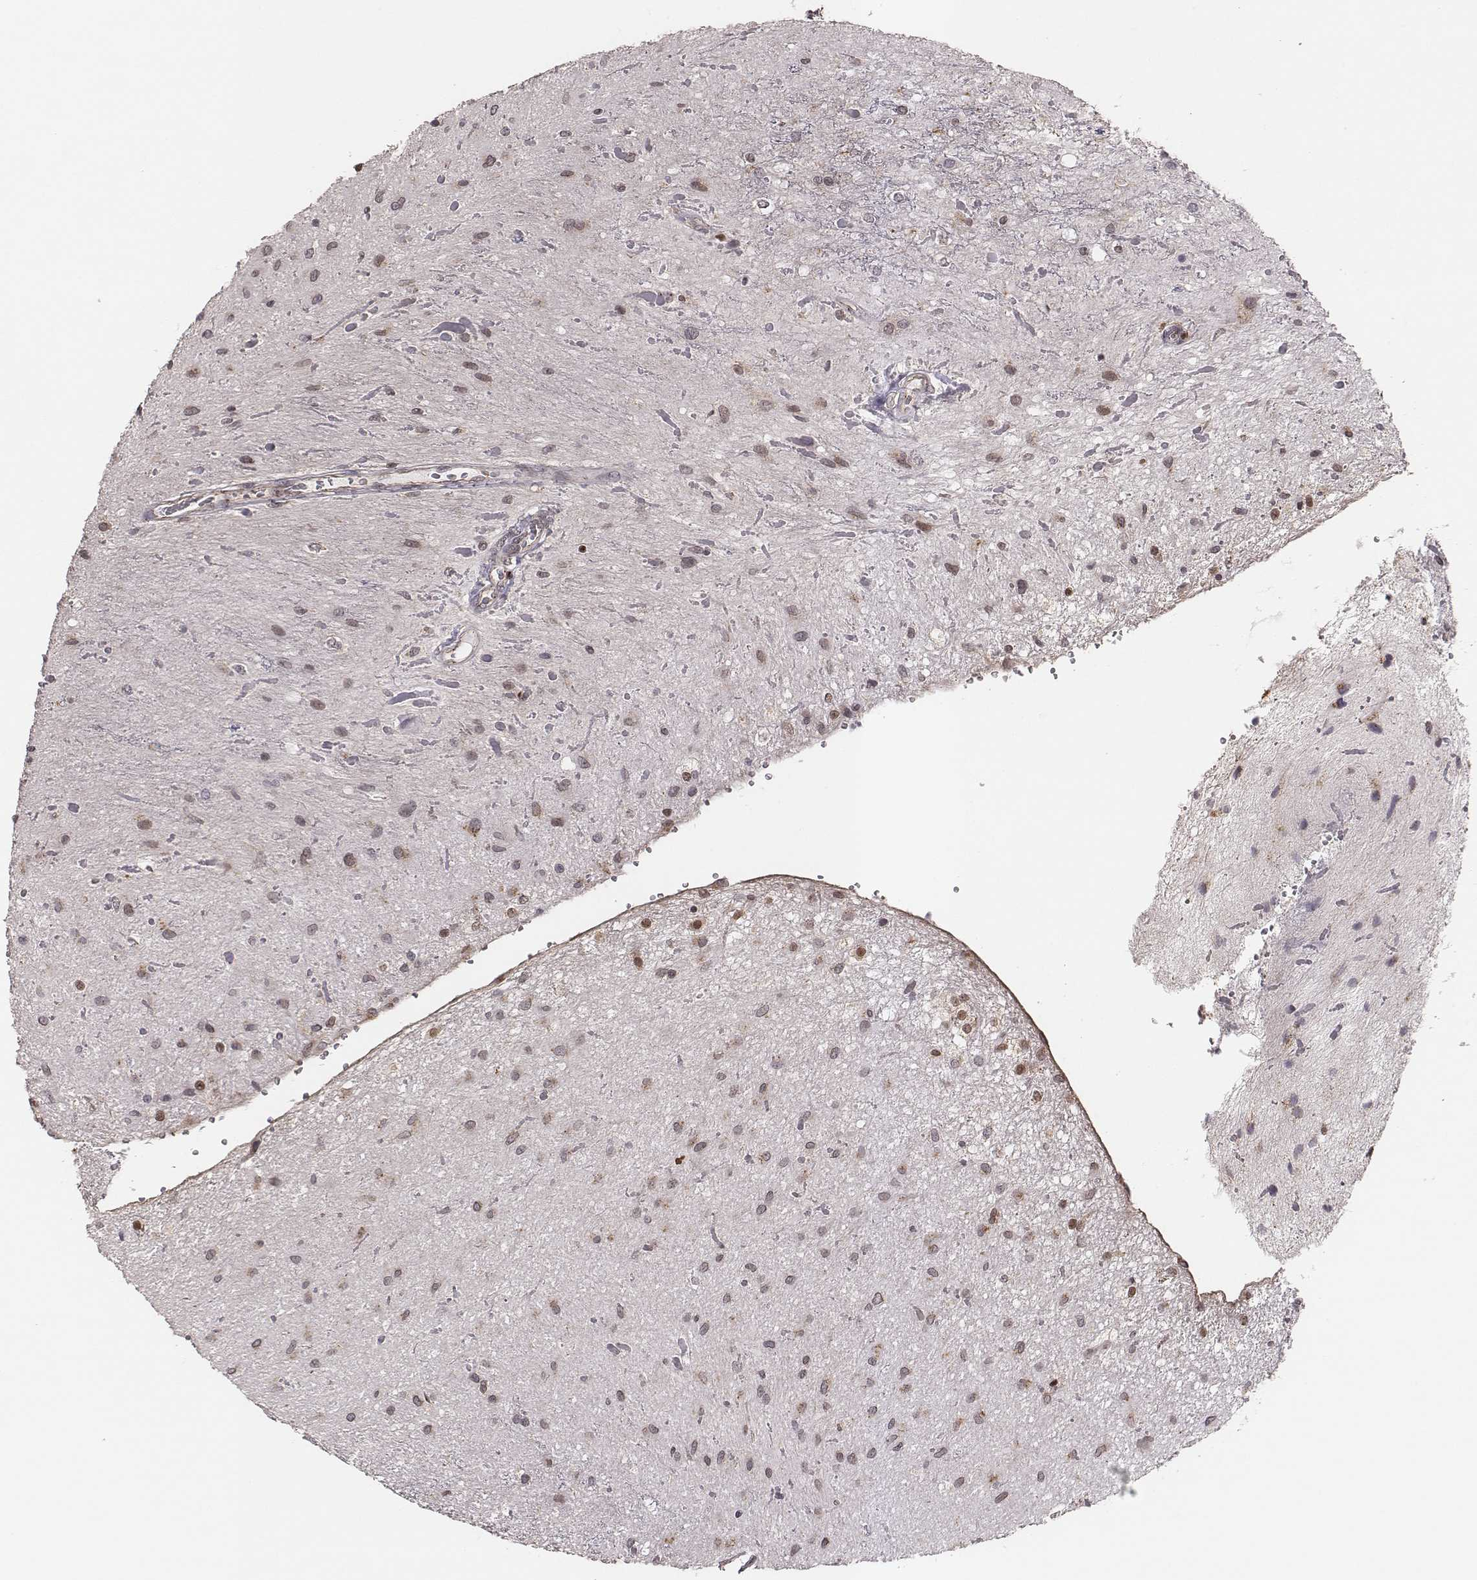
{"staining": {"intensity": "moderate", "quantity": ">75%", "location": "cytoplasmic/membranous"}, "tissue": "glioma", "cell_type": "Tumor cells", "image_type": "cancer", "snomed": [{"axis": "morphology", "description": "Glioma, malignant, Low grade"}, {"axis": "topography", "description": "Cerebellum"}], "caption": "Tumor cells show medium levels of moderate cytoplasmic/membranous staining in about >75% of cells in human glioma.", "gene": "WDR59", "patient": {"sex": "female", "age": 14}}